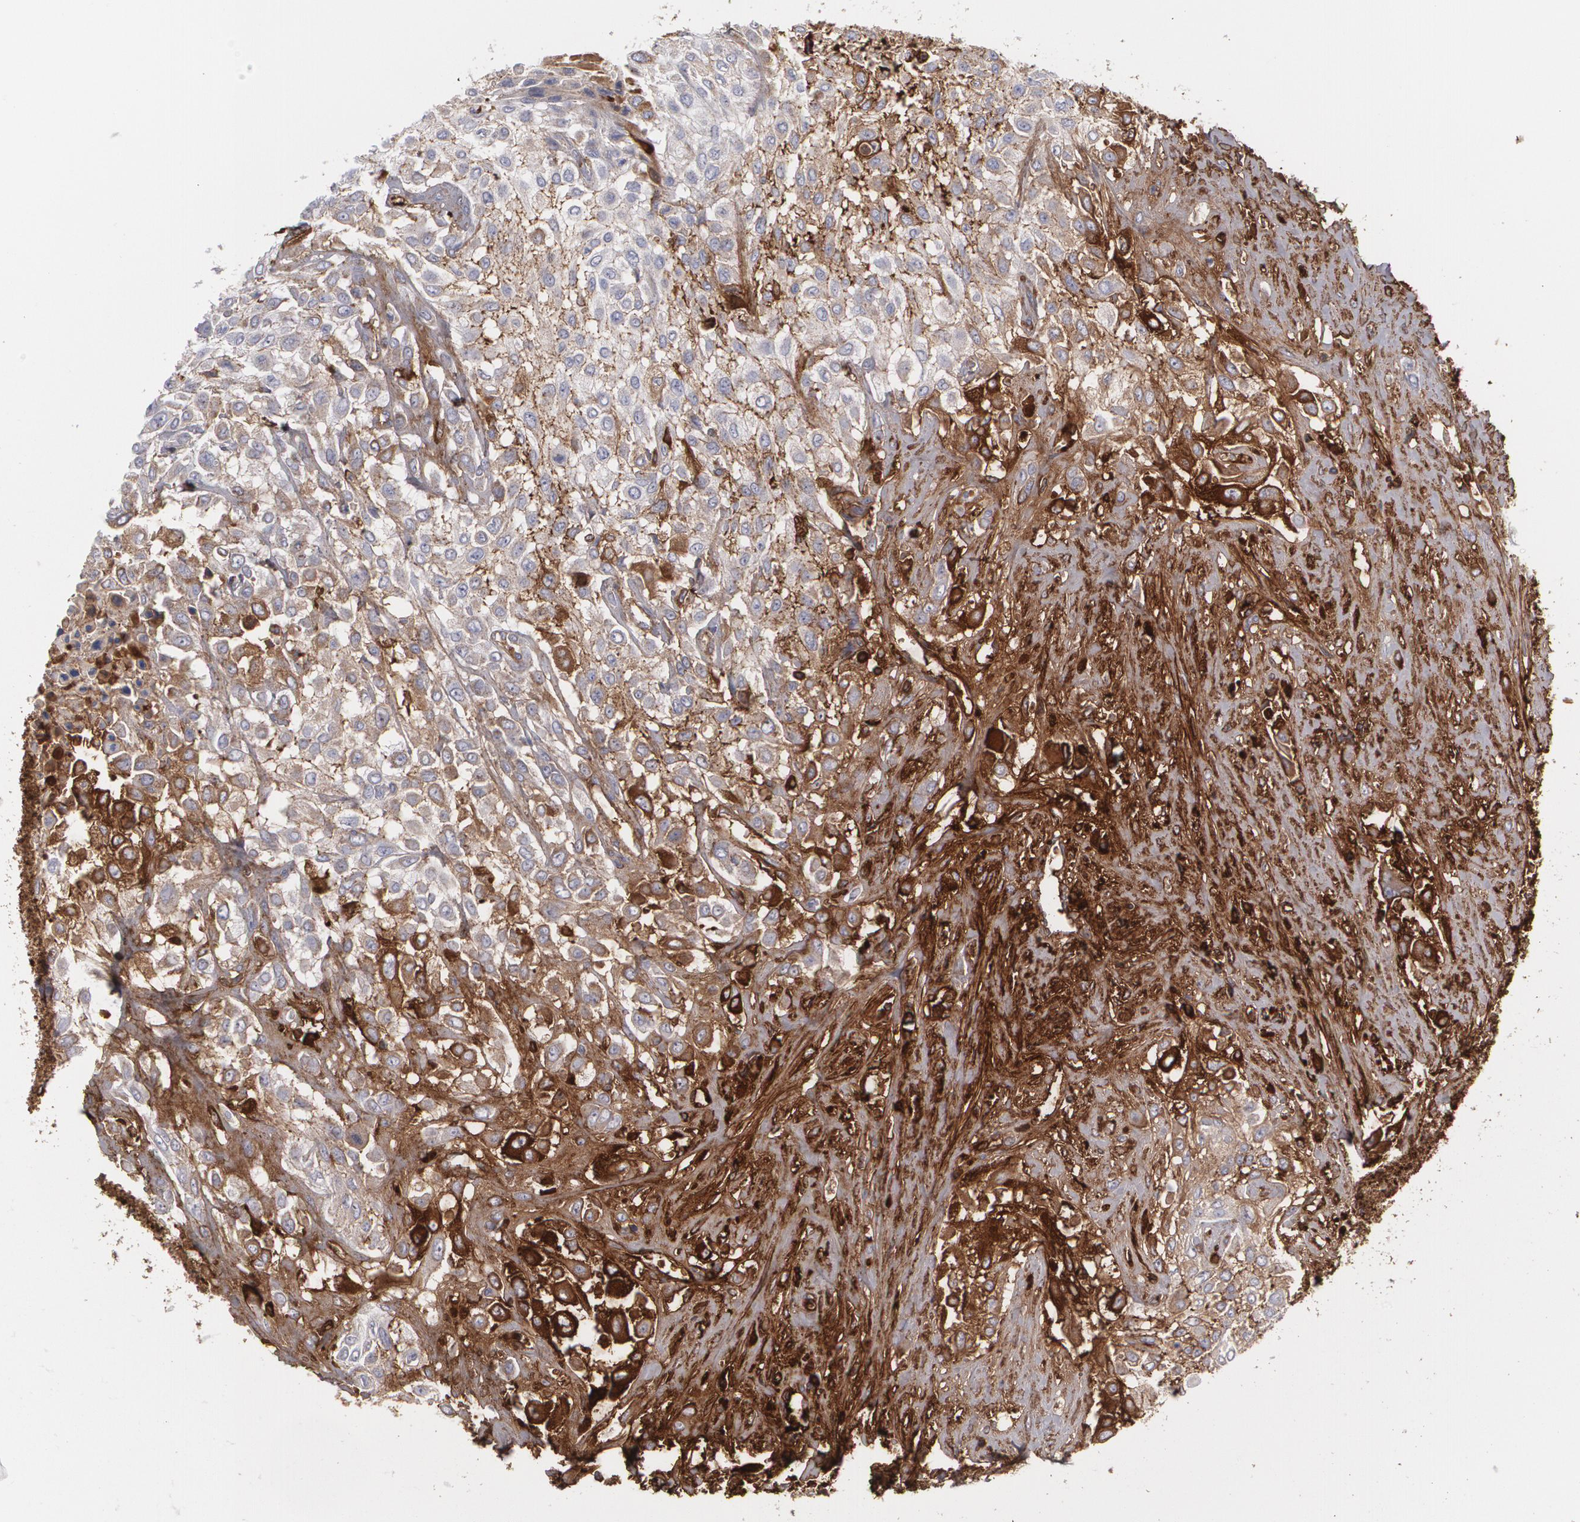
{"staining": {"intensity": "weak", "quantity": ">75%", "location": "cytoplasmic/membranous"}, "tissue": "urothelial cancer", "cell_type": "Tumor cells", "image_type": "cancer", "snomed": [{"axis": "morphology", "description": "Urothelial carcinoma, High grade"}, {"axis": "topography", "description": "Urinary bladder"}], "caption": "High-magnification brightfield microscopy of urothelial cancer stained with DAB (brown) and counterstained with hematoxylin (blue). tumor cells exhibit weak cytoplasmic/membranous expression is appreciated in about>75% of cells.", "gene": "FBLN1", "patient": {"sex": "male", "age": 71}}